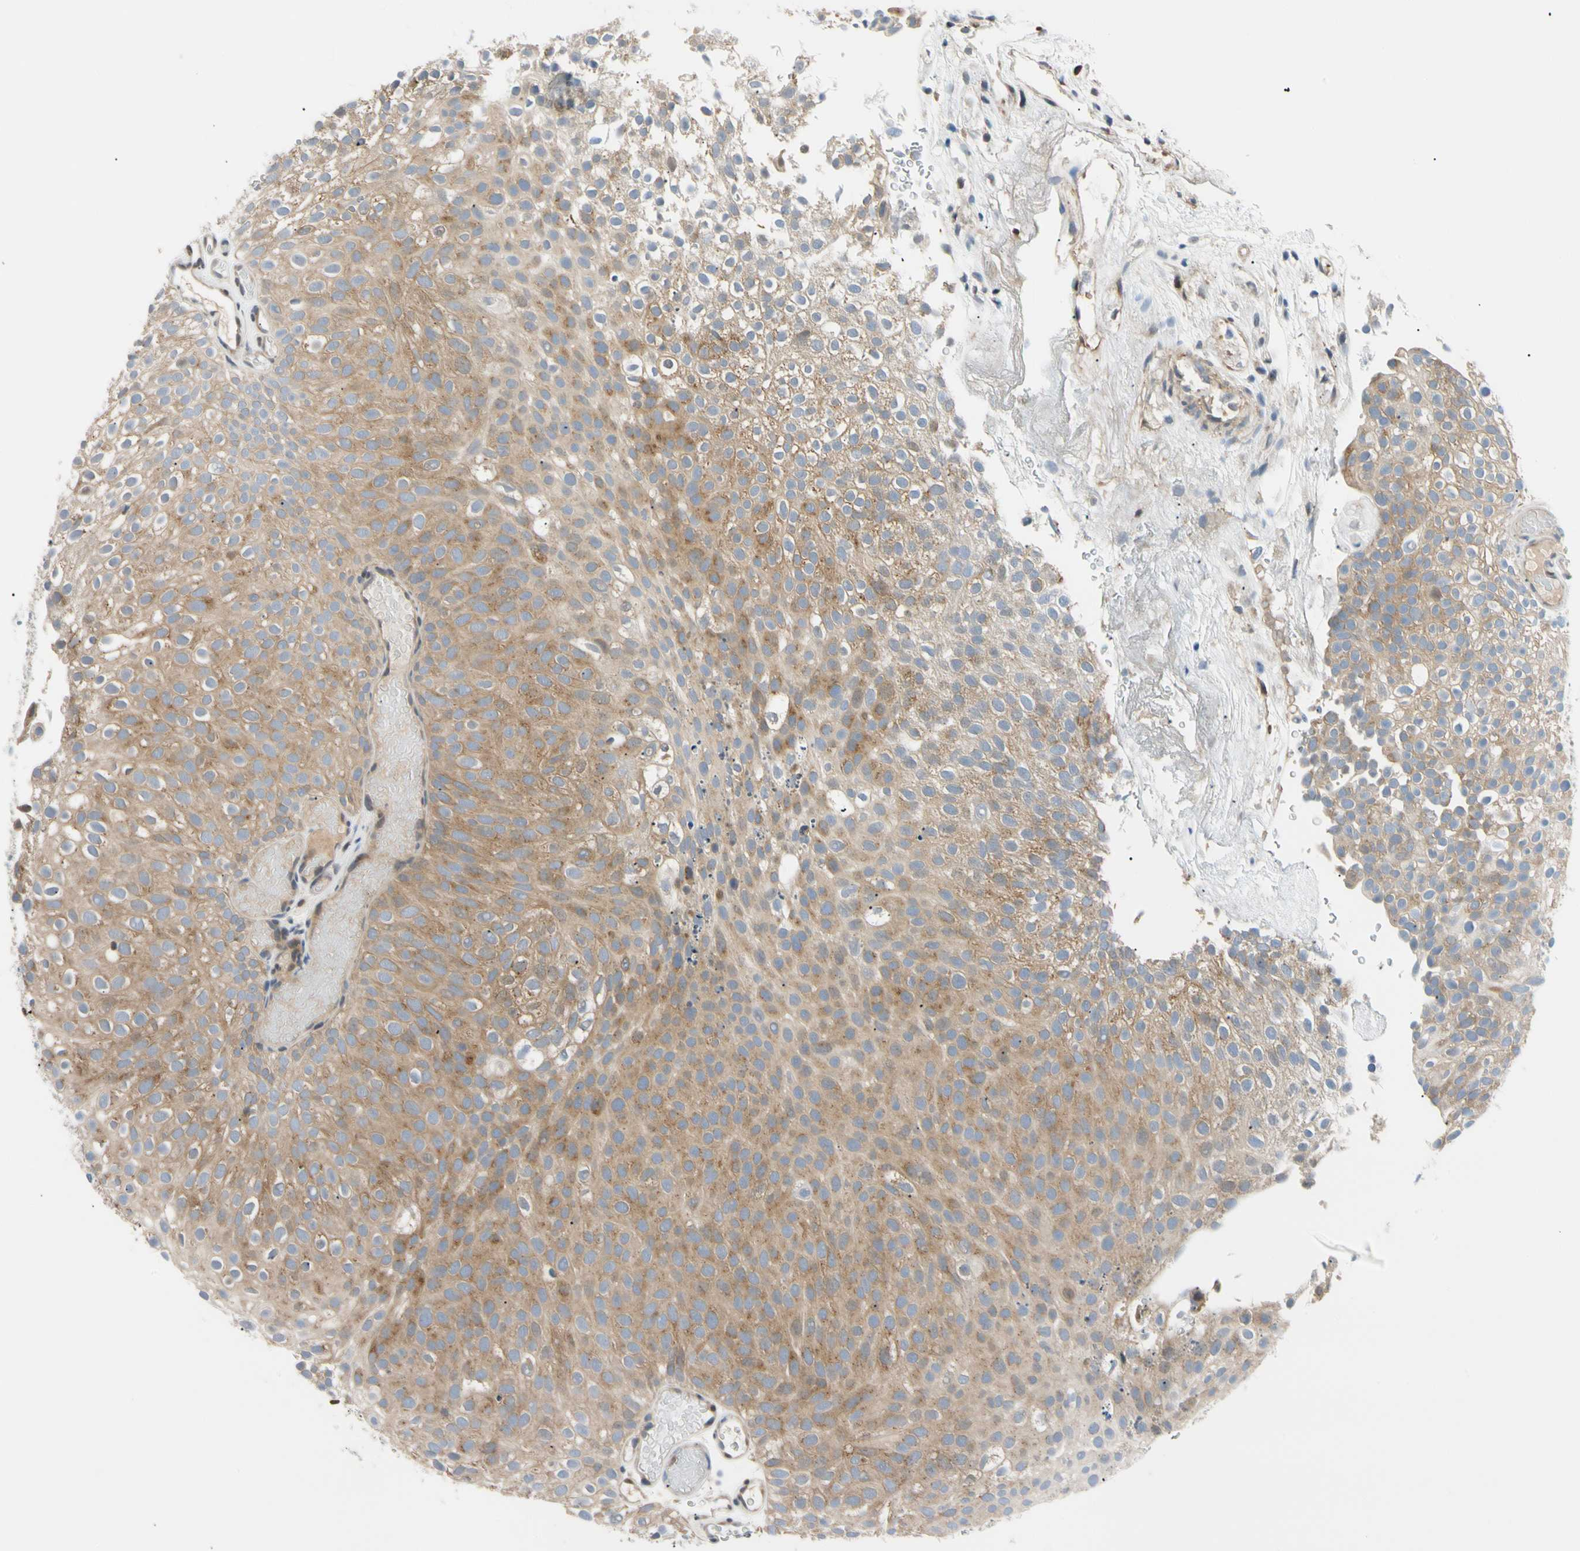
{"staining": {"intensity": "moderate", "quantity": ">75%", "location": "cytoplasmic/membranous"}, "tissue": "urothelial cancer", "cell_type": "Tumor cells", "image_type": "cancer", "snomed": [{"axis": "morphology", "description": "Urothelial carcinoma, Low grade"}, {"axis": "topography", "description": "Urinary bladder"}], "caption": "Urothelial cancer stained with immunohistochemistry exhibits moderate cytoplasmic/membranous positivity in approximately >75% of tumor cells. Nuclei are stained in blue.", "gene": "SEC23B", "patient": {"sex": "male", "age": 78}}